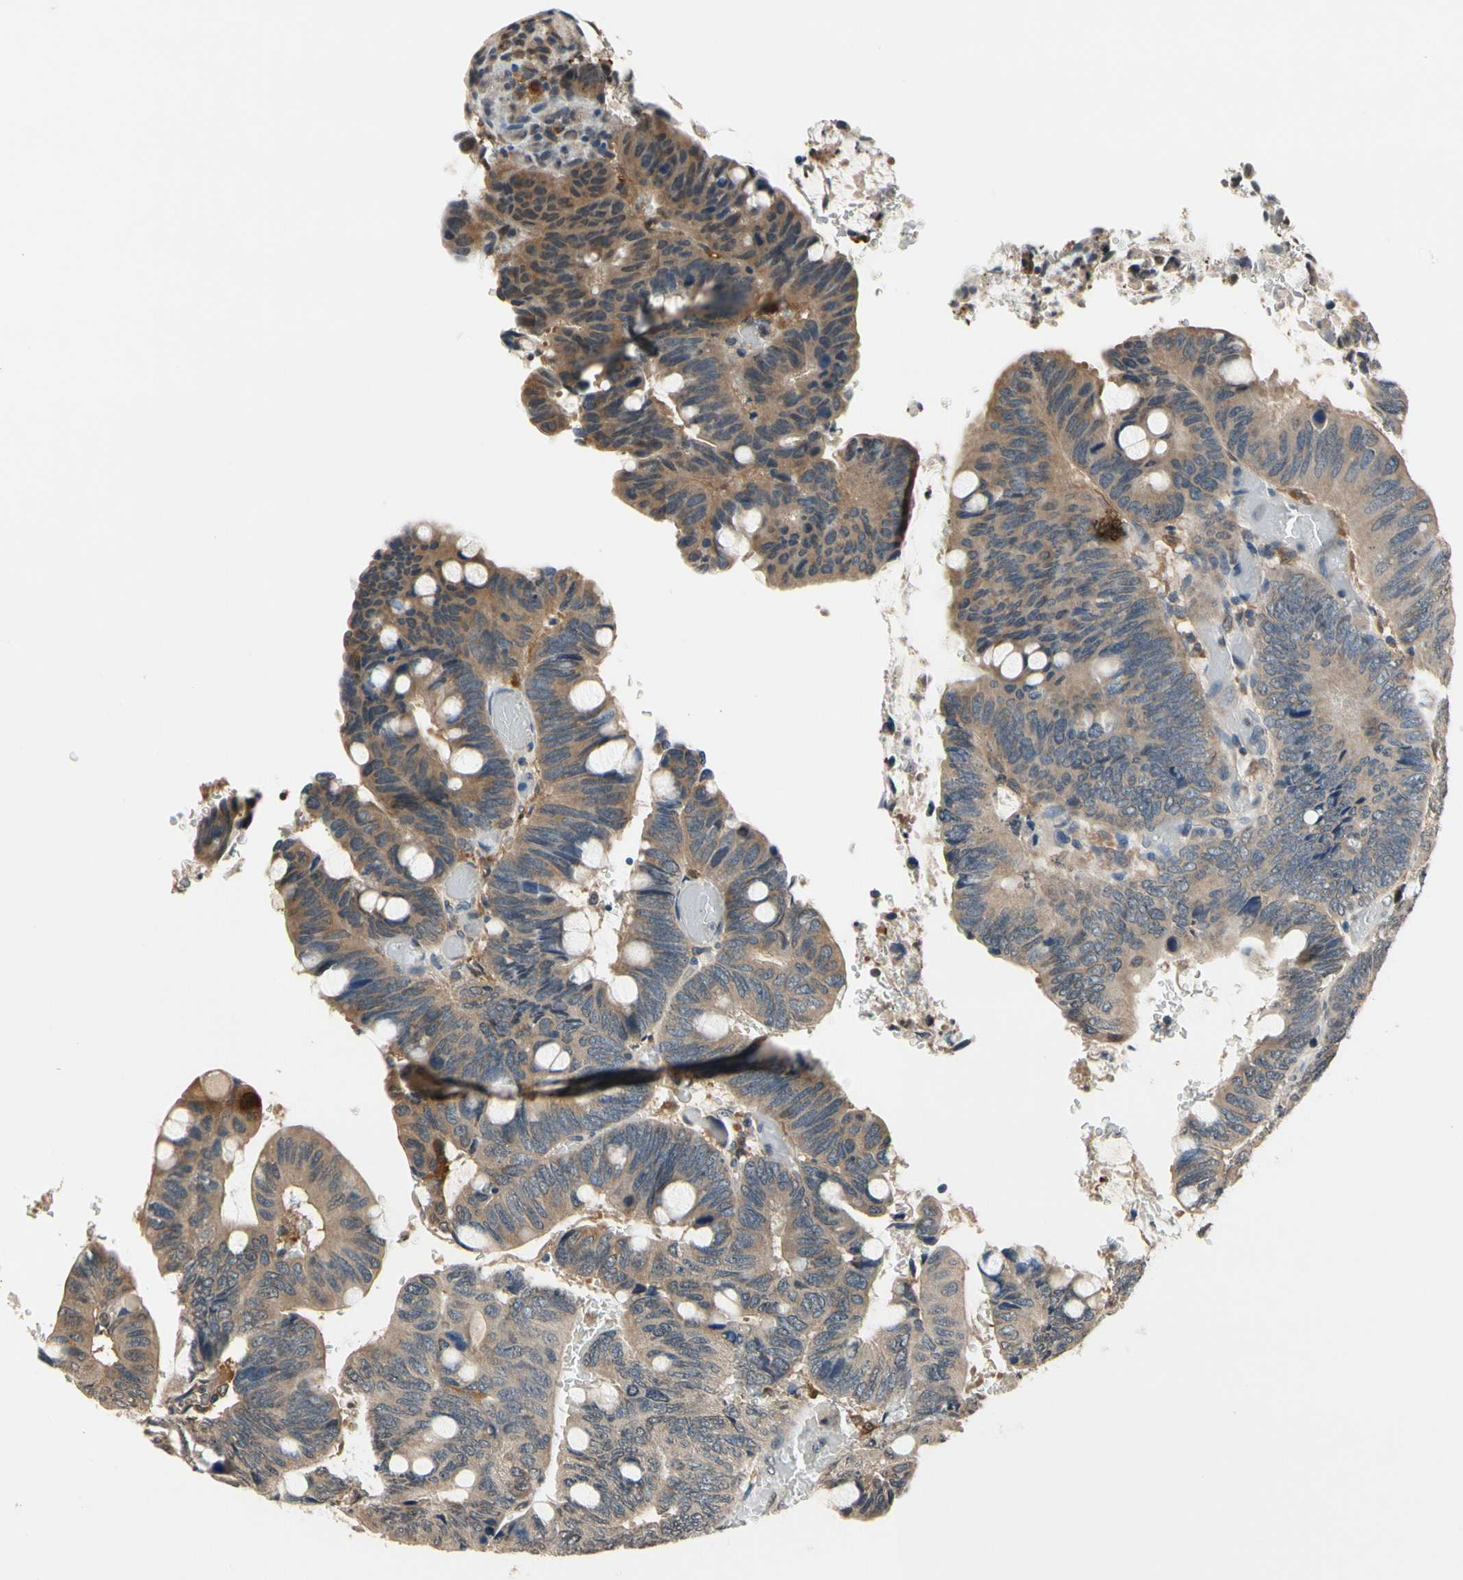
{"staining": {"intensity": "moderate", "quantity": ">75%", "location": "cytoplasmic/membranous"}, "tissue": "colorectal cancer", "cell_type": "Tumor cells", "image_type": "cancer", "snomed": [{"axis": "morphology", "description": "Normal tissue, NOS"}, {"axis": "morphology", "description": "Adenocarcinoma, NOS"}, {"axis": "topography", "description": "Rectum"}, {"axis": "topography", "description": "Peripheral nerve tissue"}], "caption": "The micrograph shows immunohistochemical staining of colorectal cancer. There is moderate cytoplasmic/membranous positivity is present in about >75% of tumor cells.", "gene": "GCLC", "patient": {"sex": "male", "age": 92}}